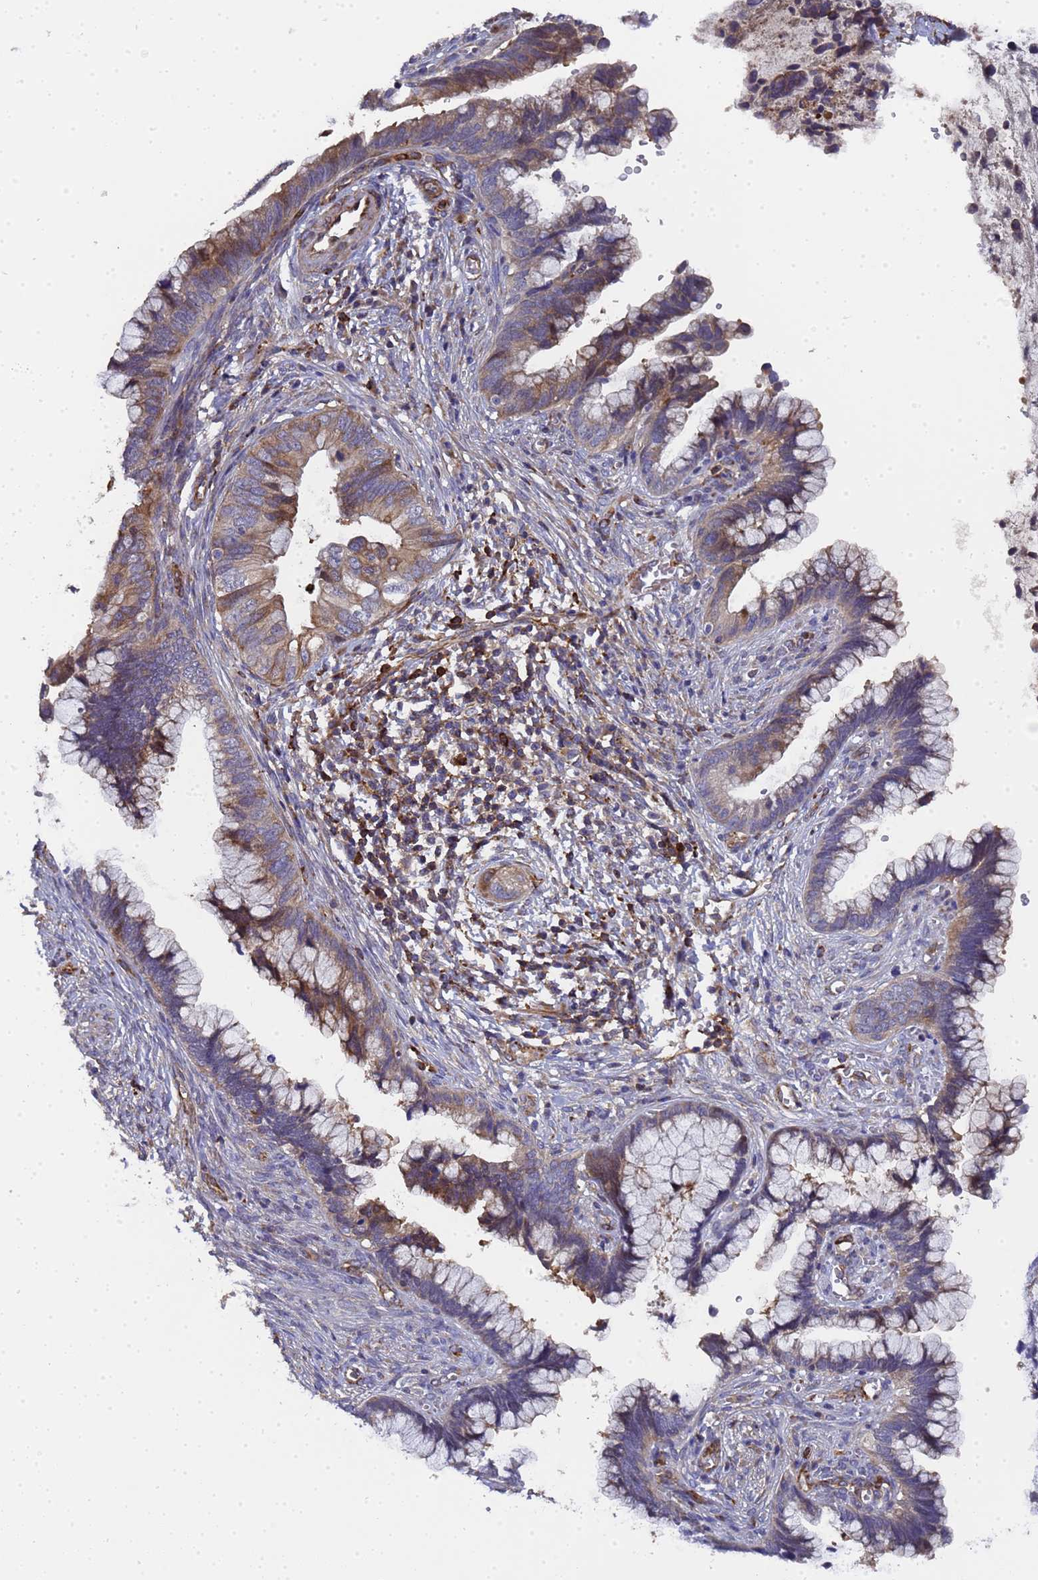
{"staining": {"intensity": "moderate", "quantity": ">75%", "location": "cytoplasmic/membranous"}, "tissue": "cervical cancer", "cell_type": "Tumor cells", "image_type": "cancer", "snomed": [{"axis": "morphology", "description": "Adenocarcinoma, NOS"}, {"axis": "topography", "description": "Cervix"}], "caption": "The histopathology image reveals immunohistochemical staining of cervical cancer. There is moderate cytoplasmic/membranous expression is identified in approximately >75% of tumor cells.", "gene": "MOCS1", "patient": {"sex": "female", "age": 44}}